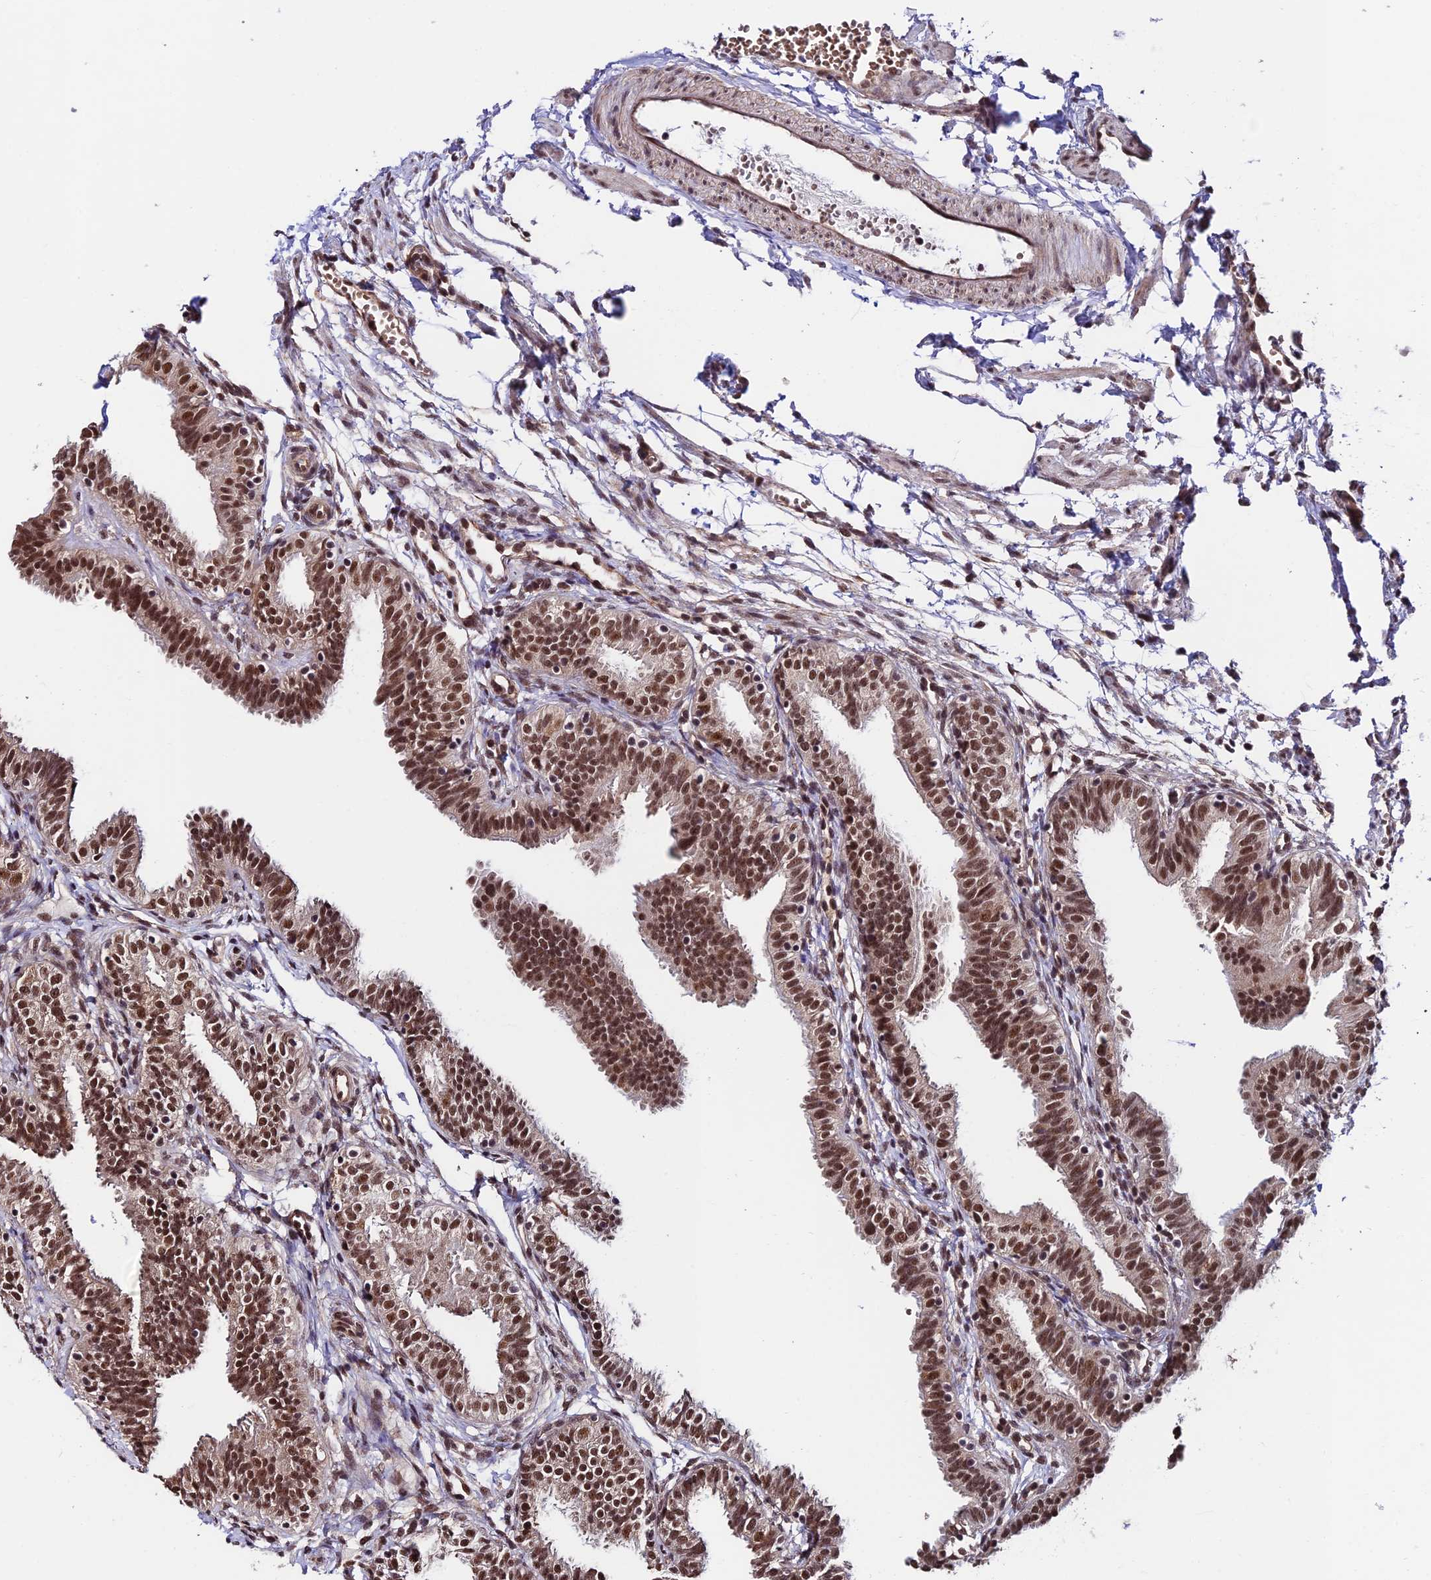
{"staining": {"intensity": "strong", "quantity": ">75%", "location": "nuclear"}, "tissue": "fallopian tube", "cell_type": "Glandular cells", "image_type": "normal", "snomed": [{"axis": "morphology", "description": "Normal tissue, NOS"}, {"axis": "topography", "description": "Fallopian tube"}], "caption": "The image demonstrates a brown stain indicating the presence of a protein in the nuclear of glandular cells in fallopian tube. (brown staining indicates protein expression, while blue staining denotes nuclei).", "gene": "RBM42", "patient": {"sex": "female", "age": 35}}